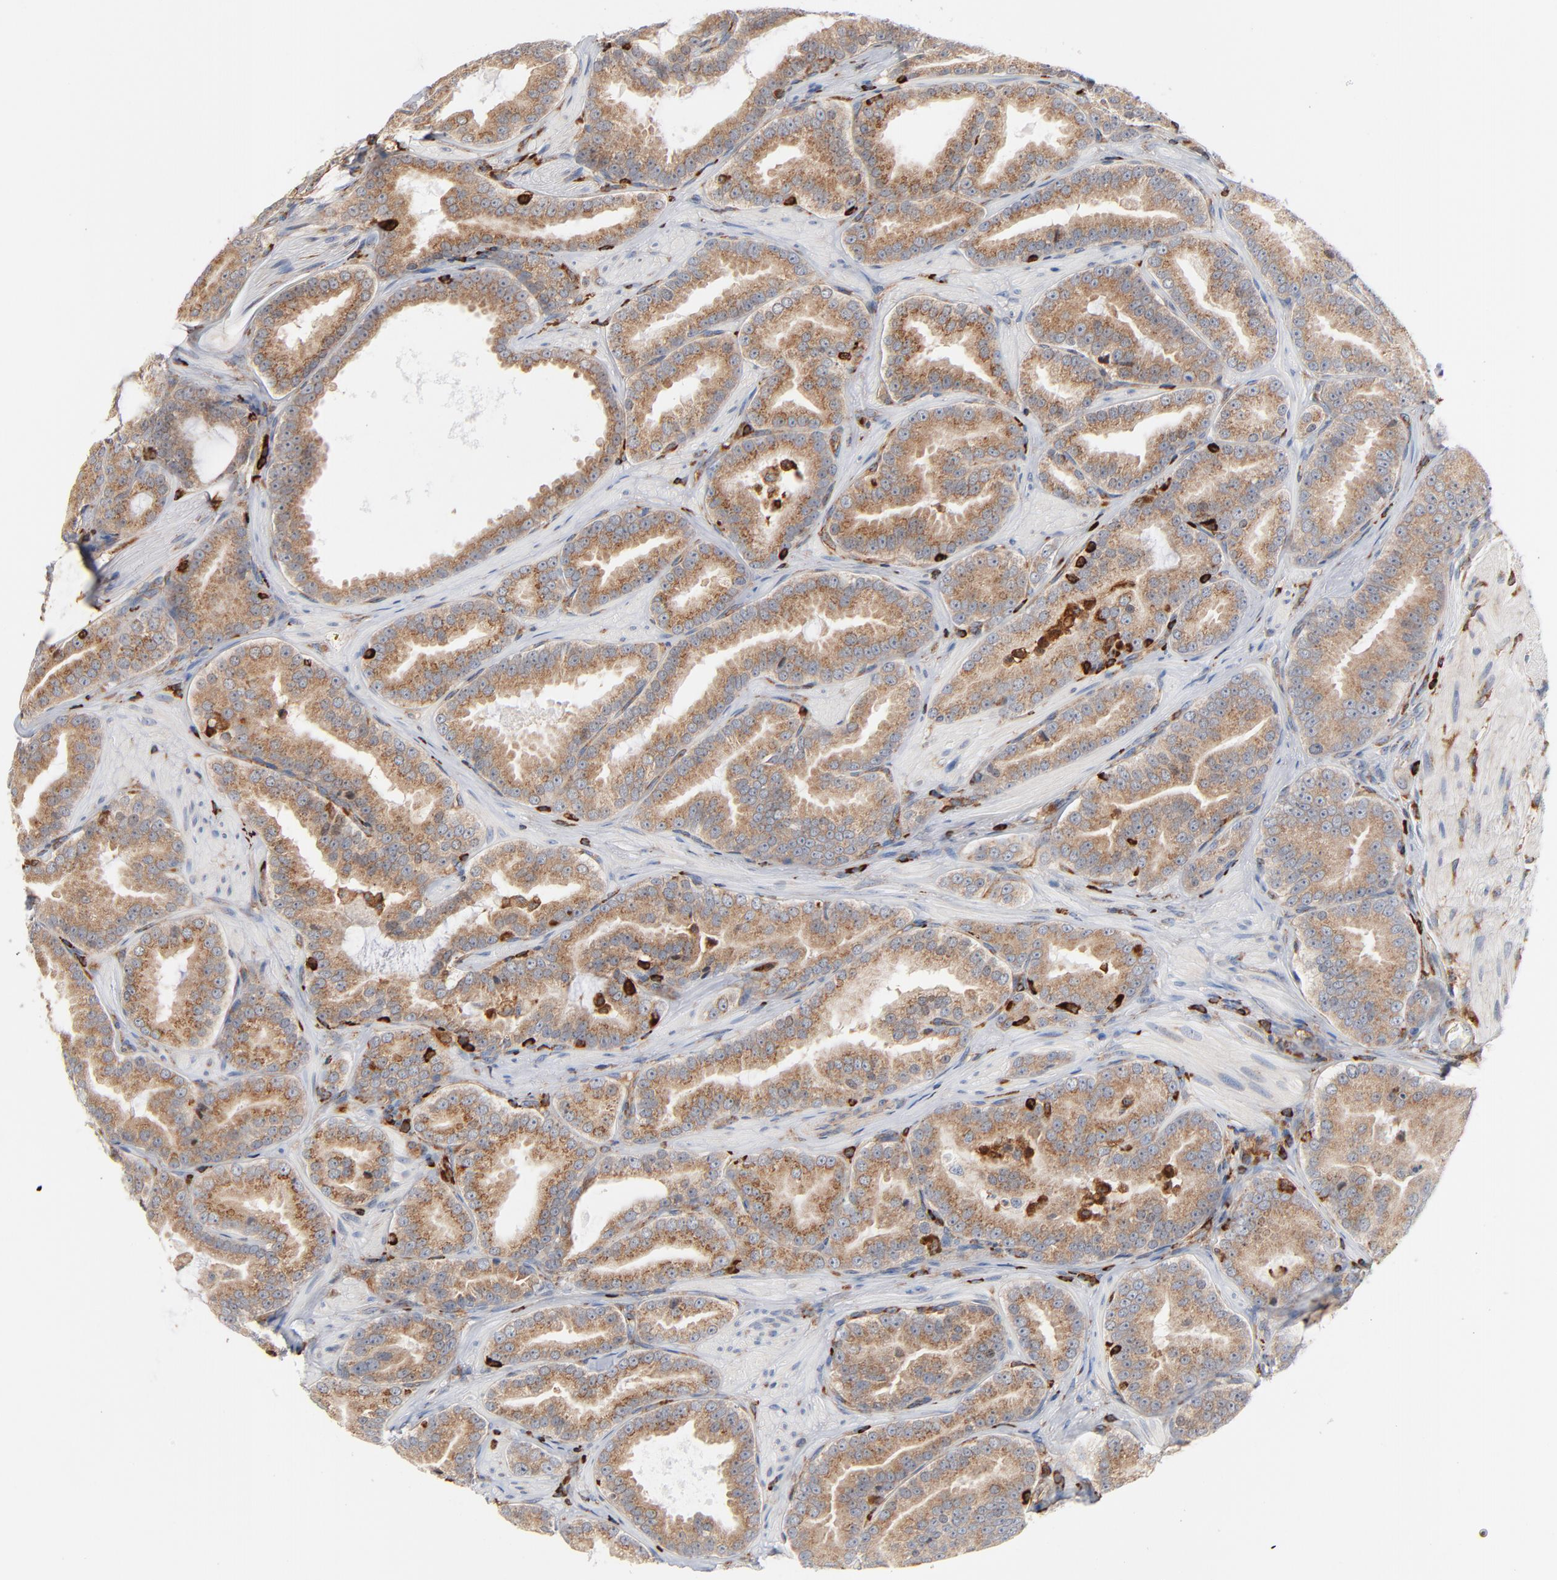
{"staining": {"intensity": "moderate", "quantity": ">75%", "location": "cytoplasmic/membranous"}, "tissue": "prostate cancer", "cell_type": "Tumor cells", "image_type": "cancer", "snomed": [{"axis": "morphology", "description": "Adenocarcinoma, Low grade"}, {"axis": "topography", "description": "Prostate"}], "caption": "Prostate cancer (adenocarcinoma (low-grade)) stained with DAB IHC exhibits medium levels of moderate cytoplasmic/membranous positivity in about >75% of tumor cells. The protein is shown in brown color, while the nuclei are stained blue.", "gene": "SH3KBP1", "patient": {"sex": "male", "age": 59}}